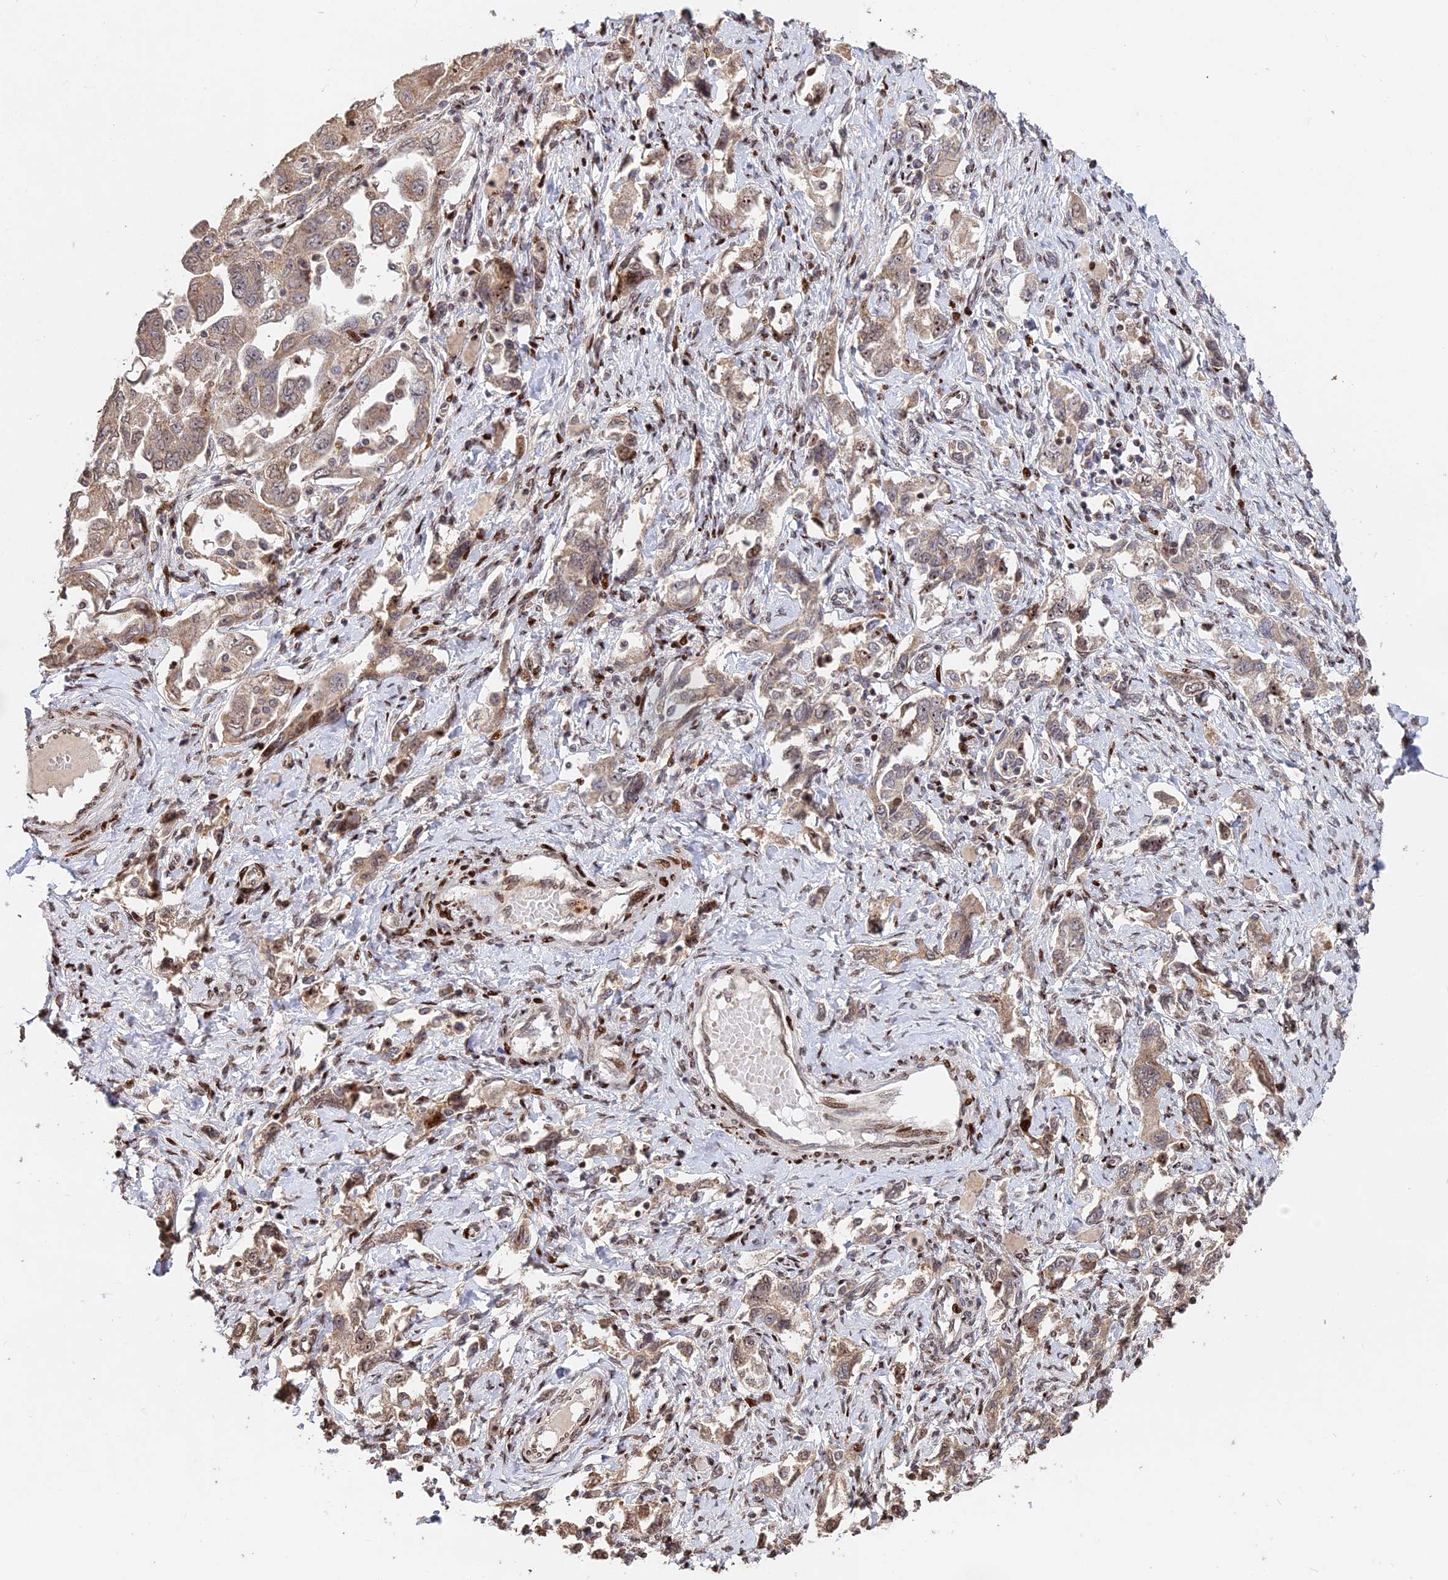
{"staining": {"intensity": "moderate", "quantity": ">75%", "location": "cytoplasmic/membranous,nuclear"}, "tissue": "ovarian cancer", "cell_type": "Tumor cells", "image_type": "cancer", "snomed": [{"axis": "morphology", "description": "Carcinoma, NOS"}, {"axis": "morphology", "description": "Cystadenocarcinoma, serous, NOS"}, {"axis": "topography", "description": "Ovary"}], "caption": "Immunohistochemistry (IHC) of human ovarian cancer displays medium levels of moderate cytoplasmic/membranous and nuclear expression in about >75% of tumor cells.", "gene": "RBMS2", "patient": {"sex": "female", "age": 69}}